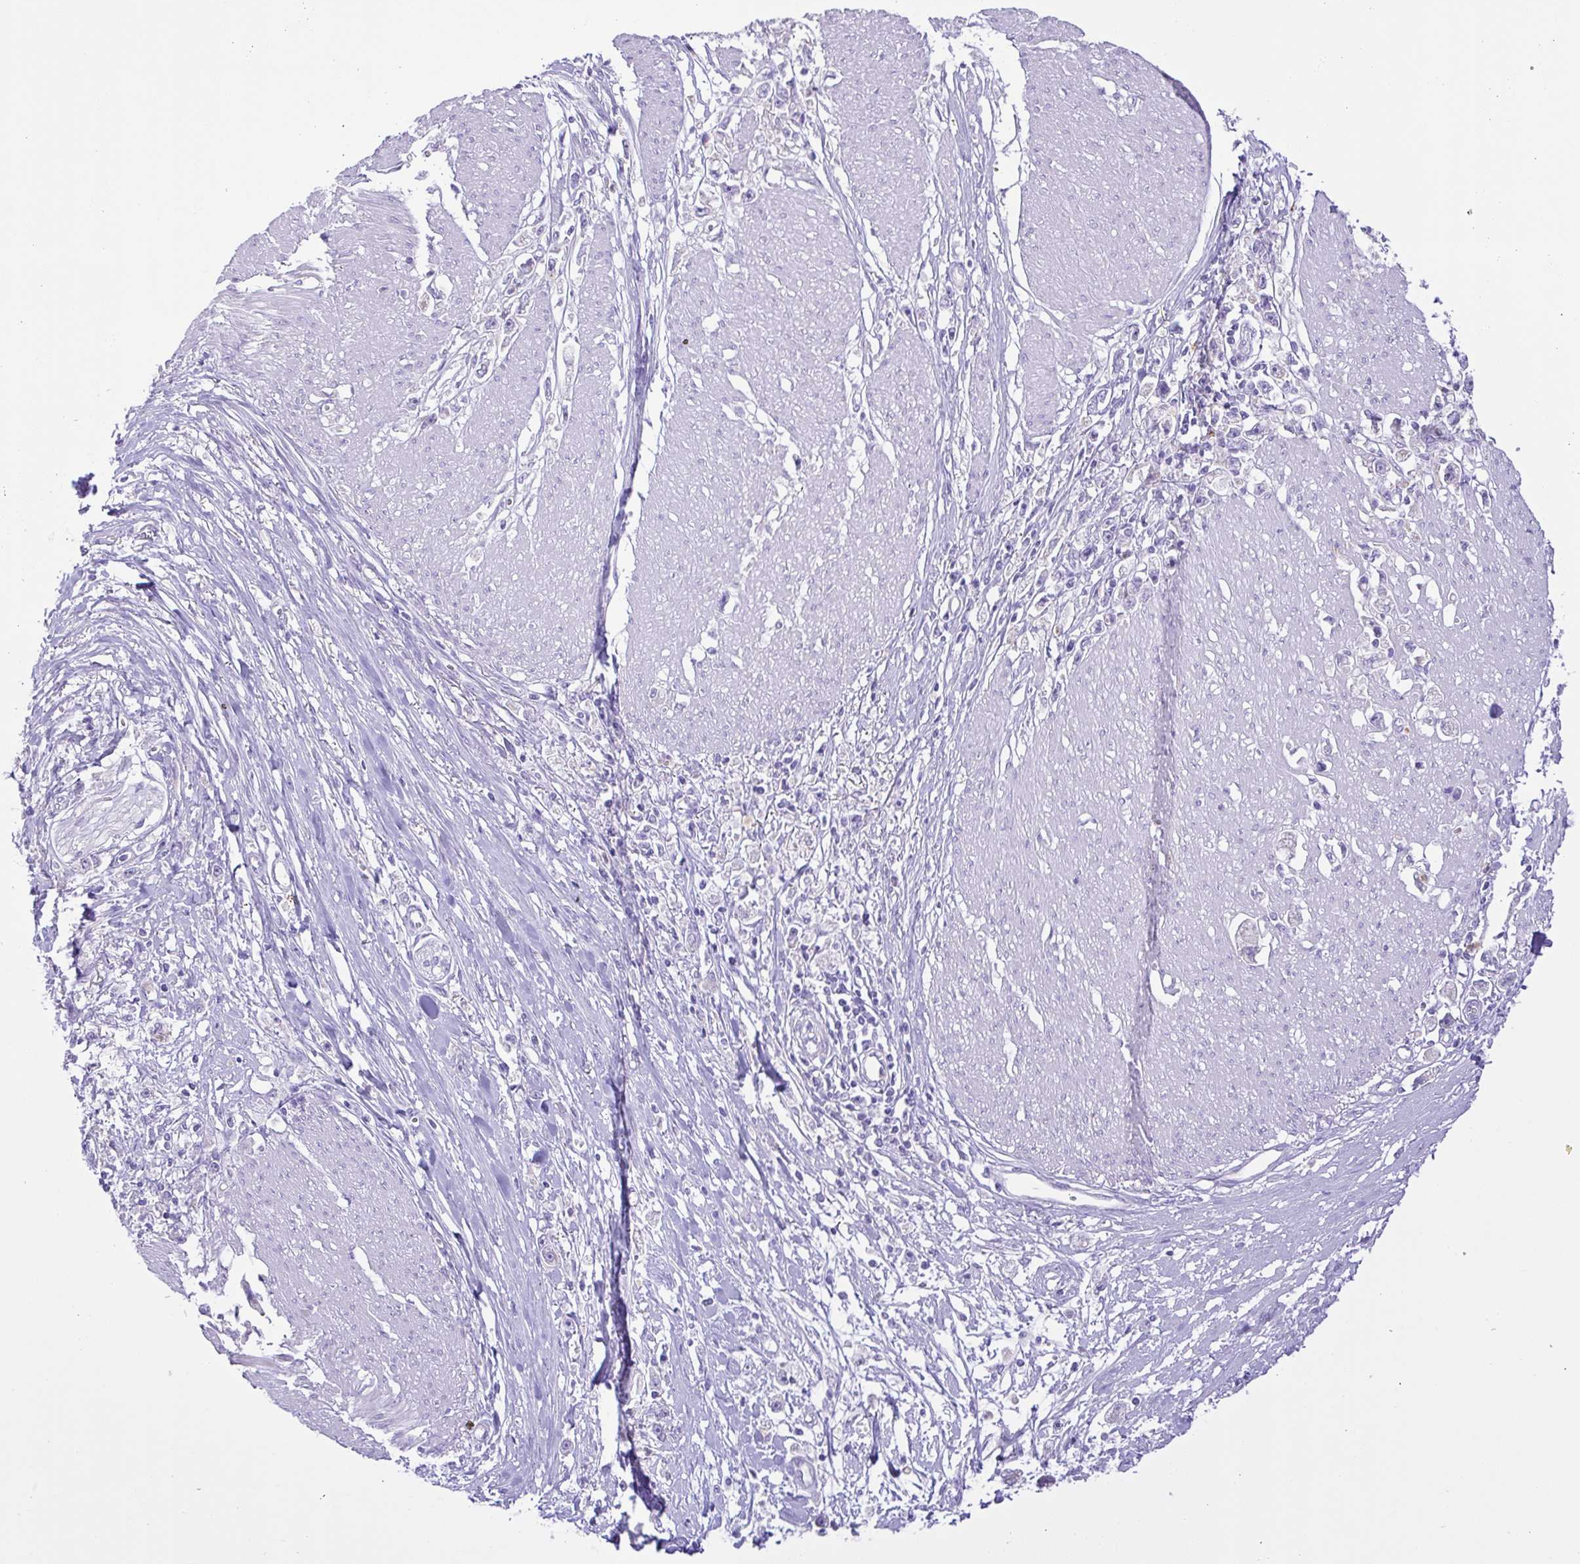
{"staining": {"intensity": "negative", "quantity": "none", "location": "none"}, "tissue": "stomach cancer", "cell_type": "Tumor cells", "image_type": "cancer", "snomed": [{"axis": "morphology", "description": "Adenocarcinoma, NOS"}, {"axis": "topography", "description": "Stomach"}], "caption": "DAB immunohistochemical staining of stomach cancer (adenocarcinoma) exhibits no significant staining in tumor cells.", "gene": "CST11", "patient": {"sex": "female", "age": 59}}